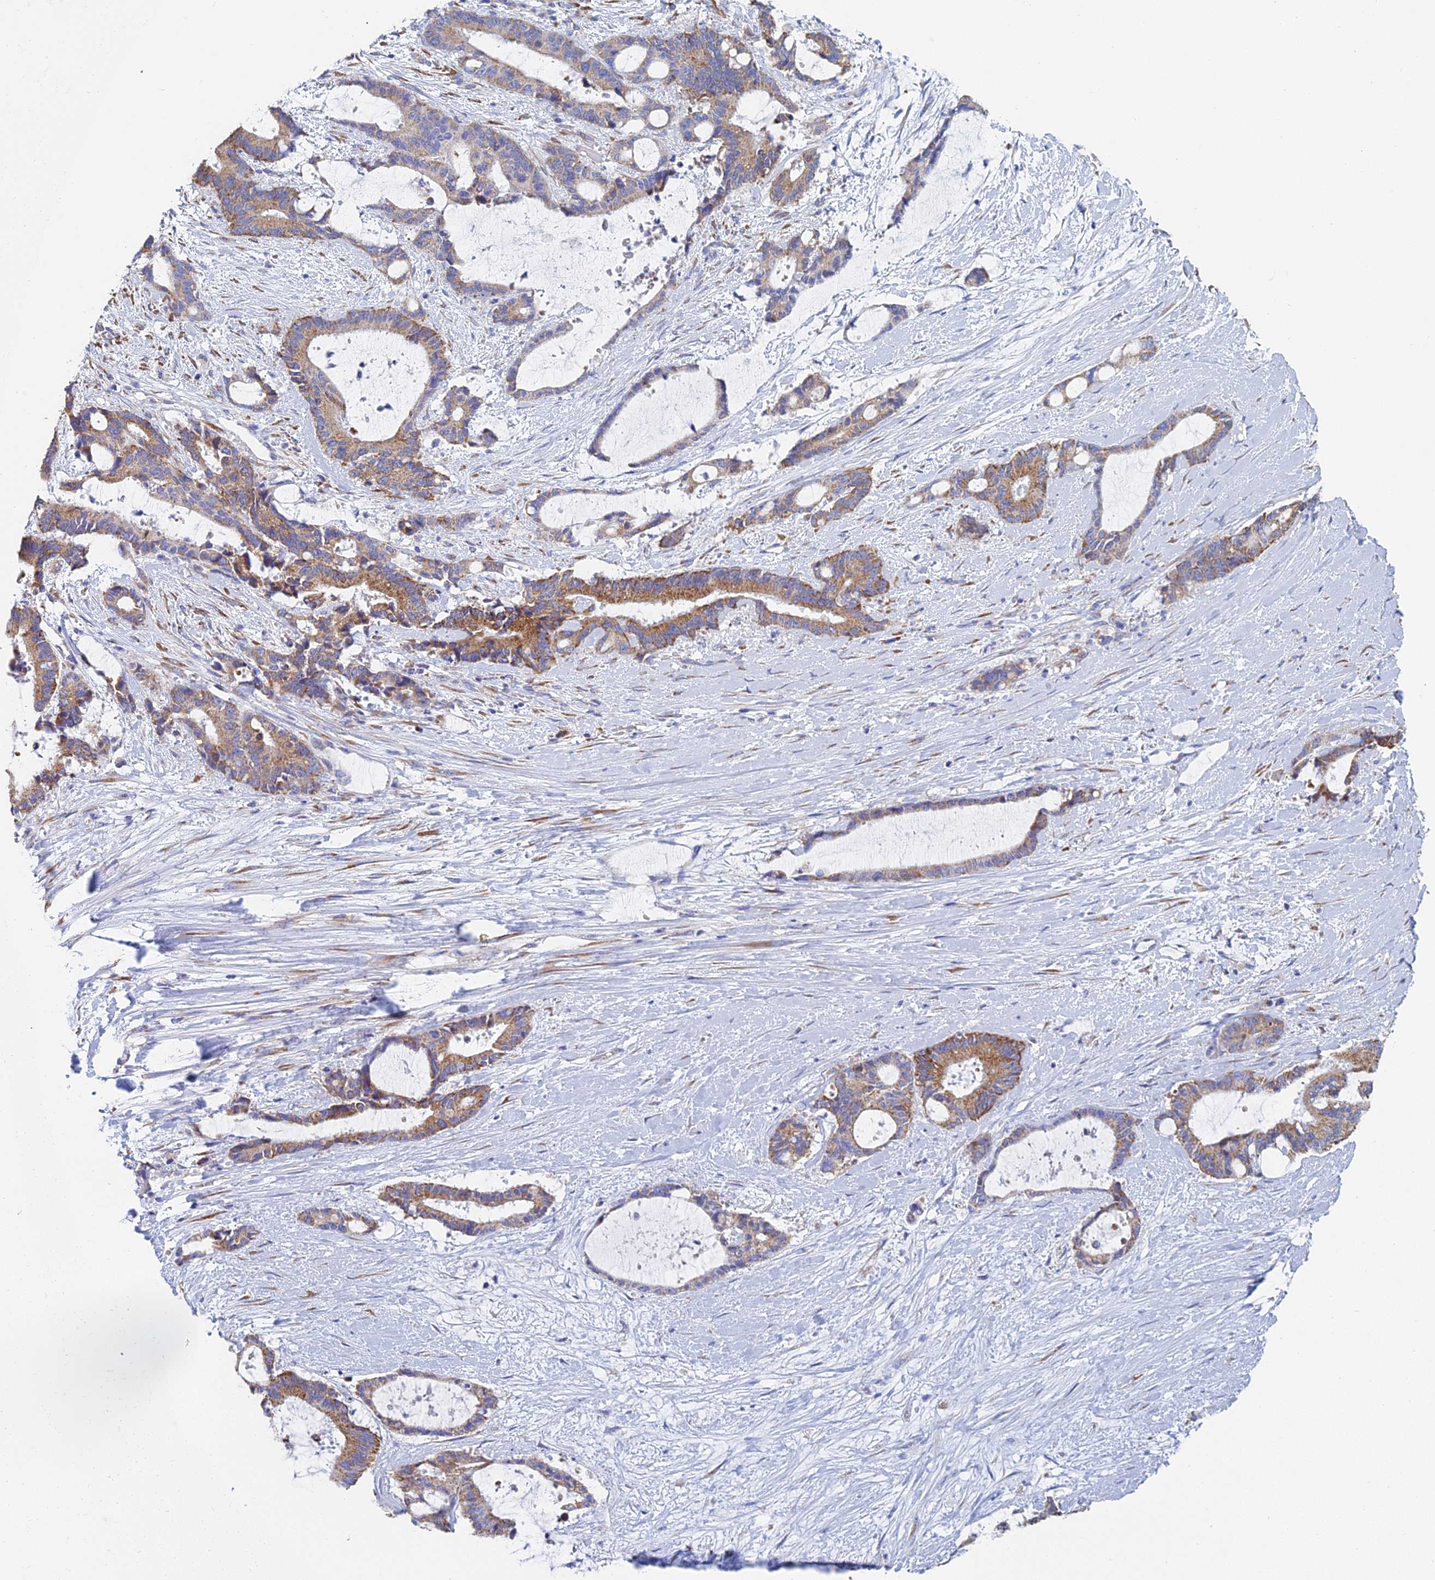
{"staining": {"intensity": "moderate", "quantity": ">75%", "location": "cytoplasmic/membranous"}, "tissue": "liver cancer", "cell_type": "Tumor cells", "image_type": "cancer", "snomed": [{"axis": "morphology", "description": "Normal tissue, NOS"}, {"axis": "morphology", "description": "Cholangiocarcinoma"}, {"axis": "topography", "description": "Liver"}, {"axis": "topography", "description": "Peripheral nerve tissue"}], "caption": "There is medium levels of moderate cytoplasmic/membranous positivity in tumor cells of liver cancer (cholangiocarcinoma), as demonstrated by immunohistochemical staining (brown color).", "gene": "CRACR2B", "patient": {"sex": "female", "age": 73}}